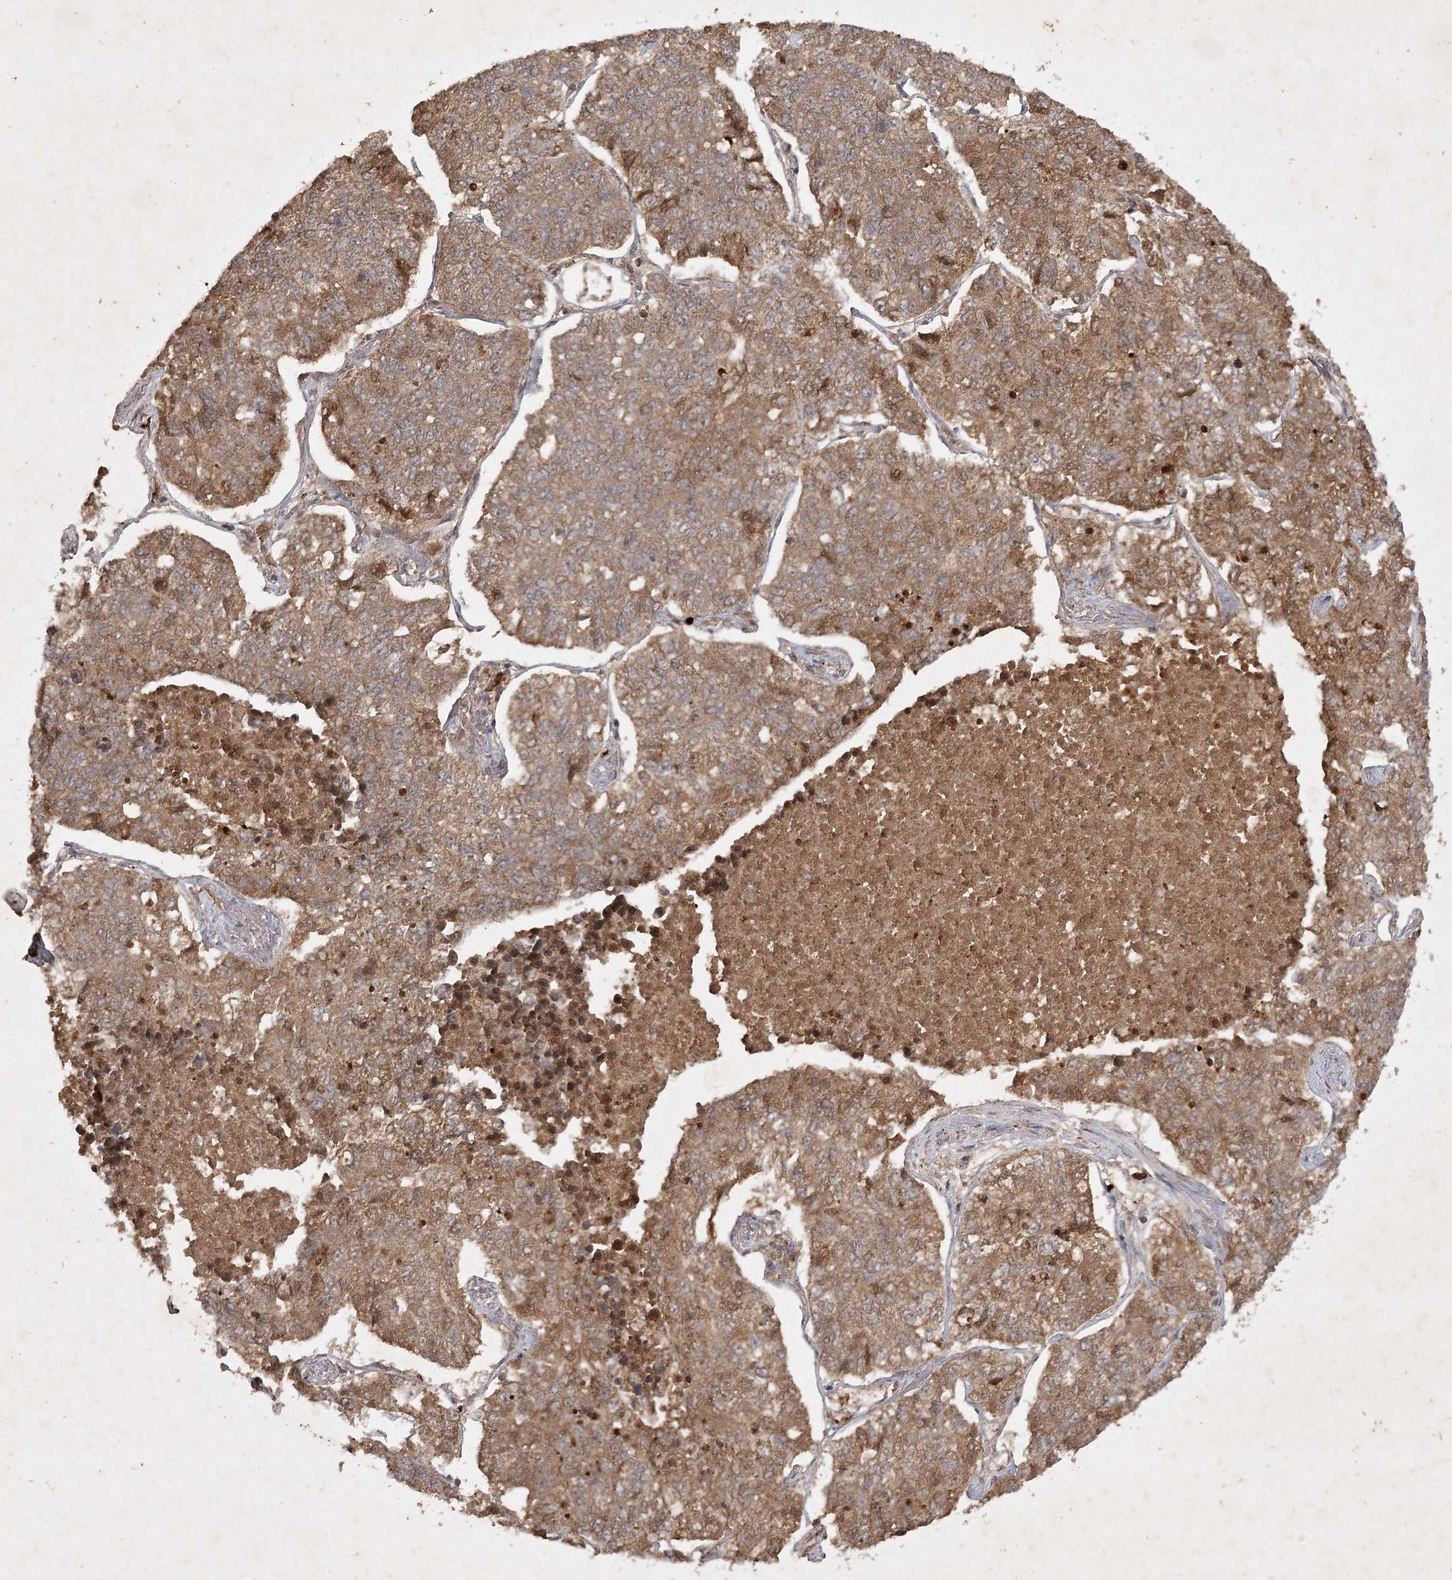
{"staining": {"intensity": "moderate", "quantity": "25%-75%", "location": "cytoplasmic/membranous"}, "tissue": "lung cancer", "cell_type": "Tumor cells", "image_type": "cancer", "snomed": [{"axis": "morphology", "description": "Adenocarcinoma, NOS"}, {"axis": "topography", "description": "Lung"}], "caption": "DAB immunohistochemical staining of human lung adenocarcinoma displays moderate cytoplasmic/membranous protein expression in about 25%-75% of tumor cells. The protein of interest is stained brown, and the nuclei are stained in blue (DAB (3,3'-diaminobenzidine) IHC with brightfield microscopy, high magnification).", "gene": "ARL13A", "patient": {"sex": "male", "age": 49}}